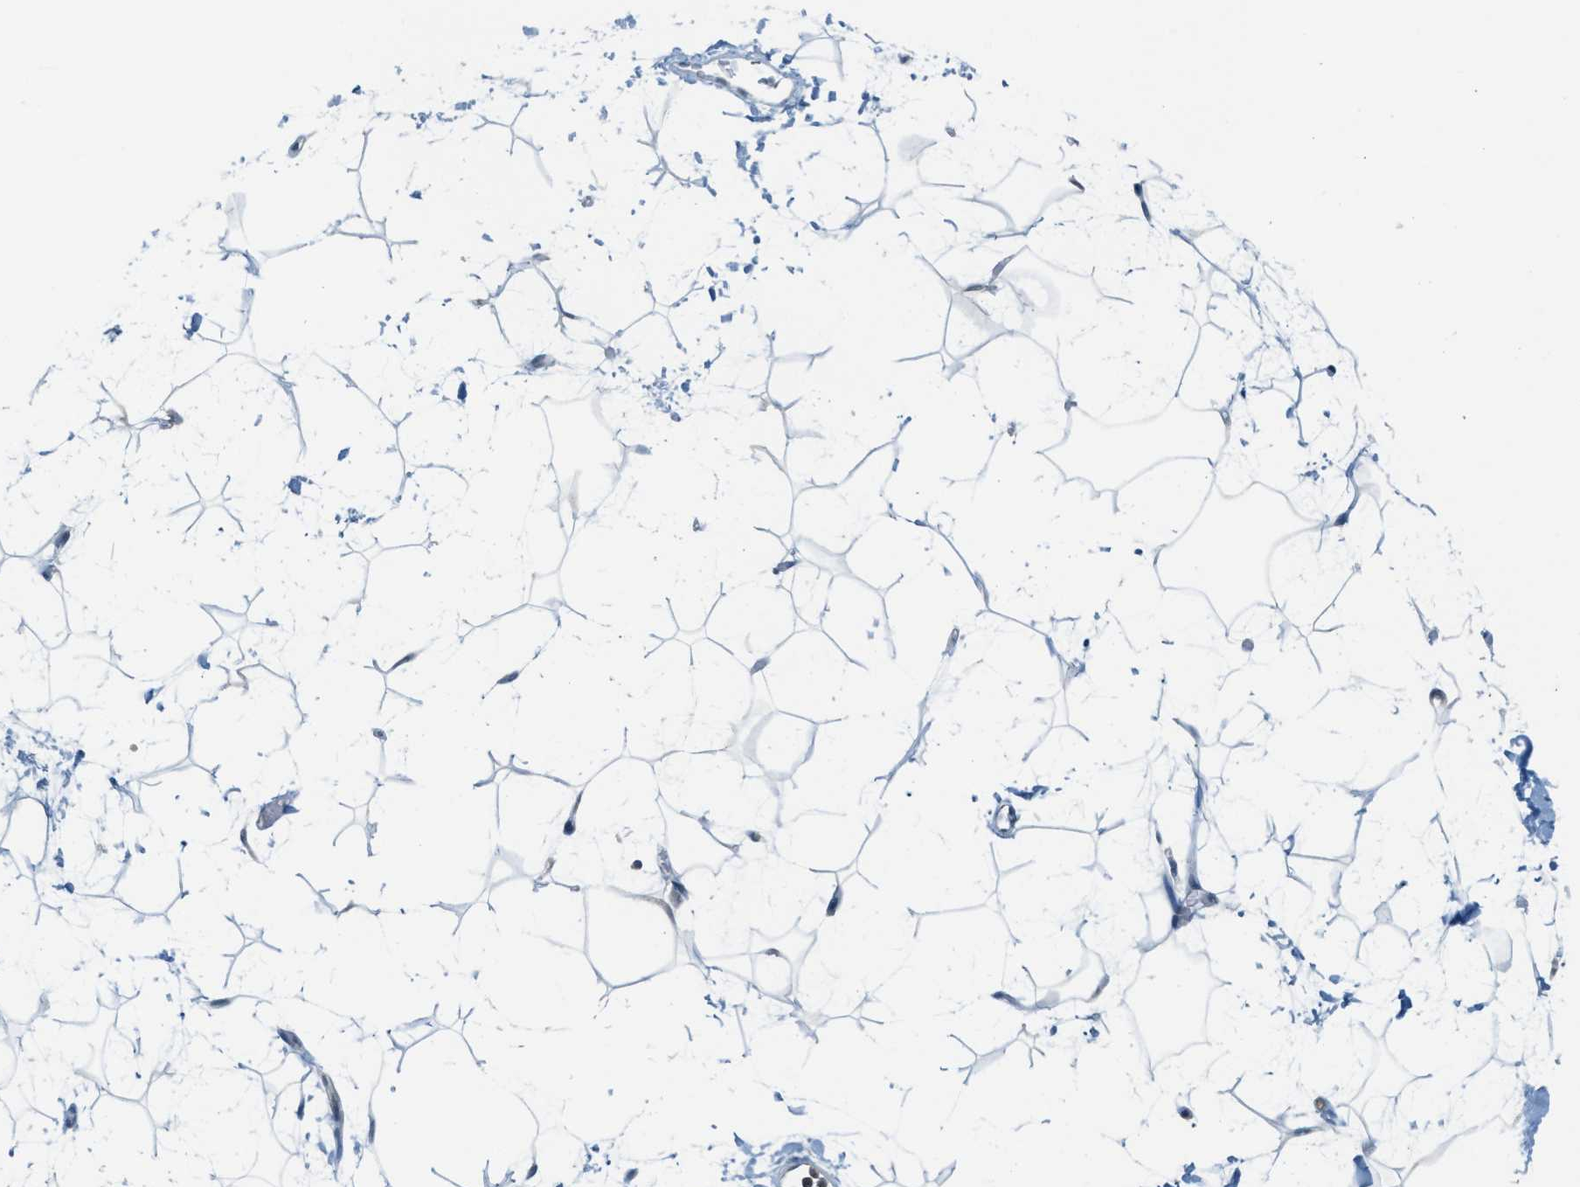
{"staining": {"intensity": "negative", "quantity": "none", "location": "none"}, "tissue": "adipose tissue", "cell_type": "Adipocytes", "image_type": "normal", "snomed": [{"axis": "morphology", "description": "Normal tissue, NOS"}, {"axis": "topography", "description": "Soft tissue"}], "caption": "High power microscopy image of an immunohistochemistry (IHC) image of normal adipose tissue, revealing no significant expression in adipocytes. The staining was performed using DAB to visualize the protein expression in brown, while the nuclei were stained in blue with hematoxylin (Magnification: 20x).", "gene": "FYN", "patient": {"sex": "male", "age": 72}}